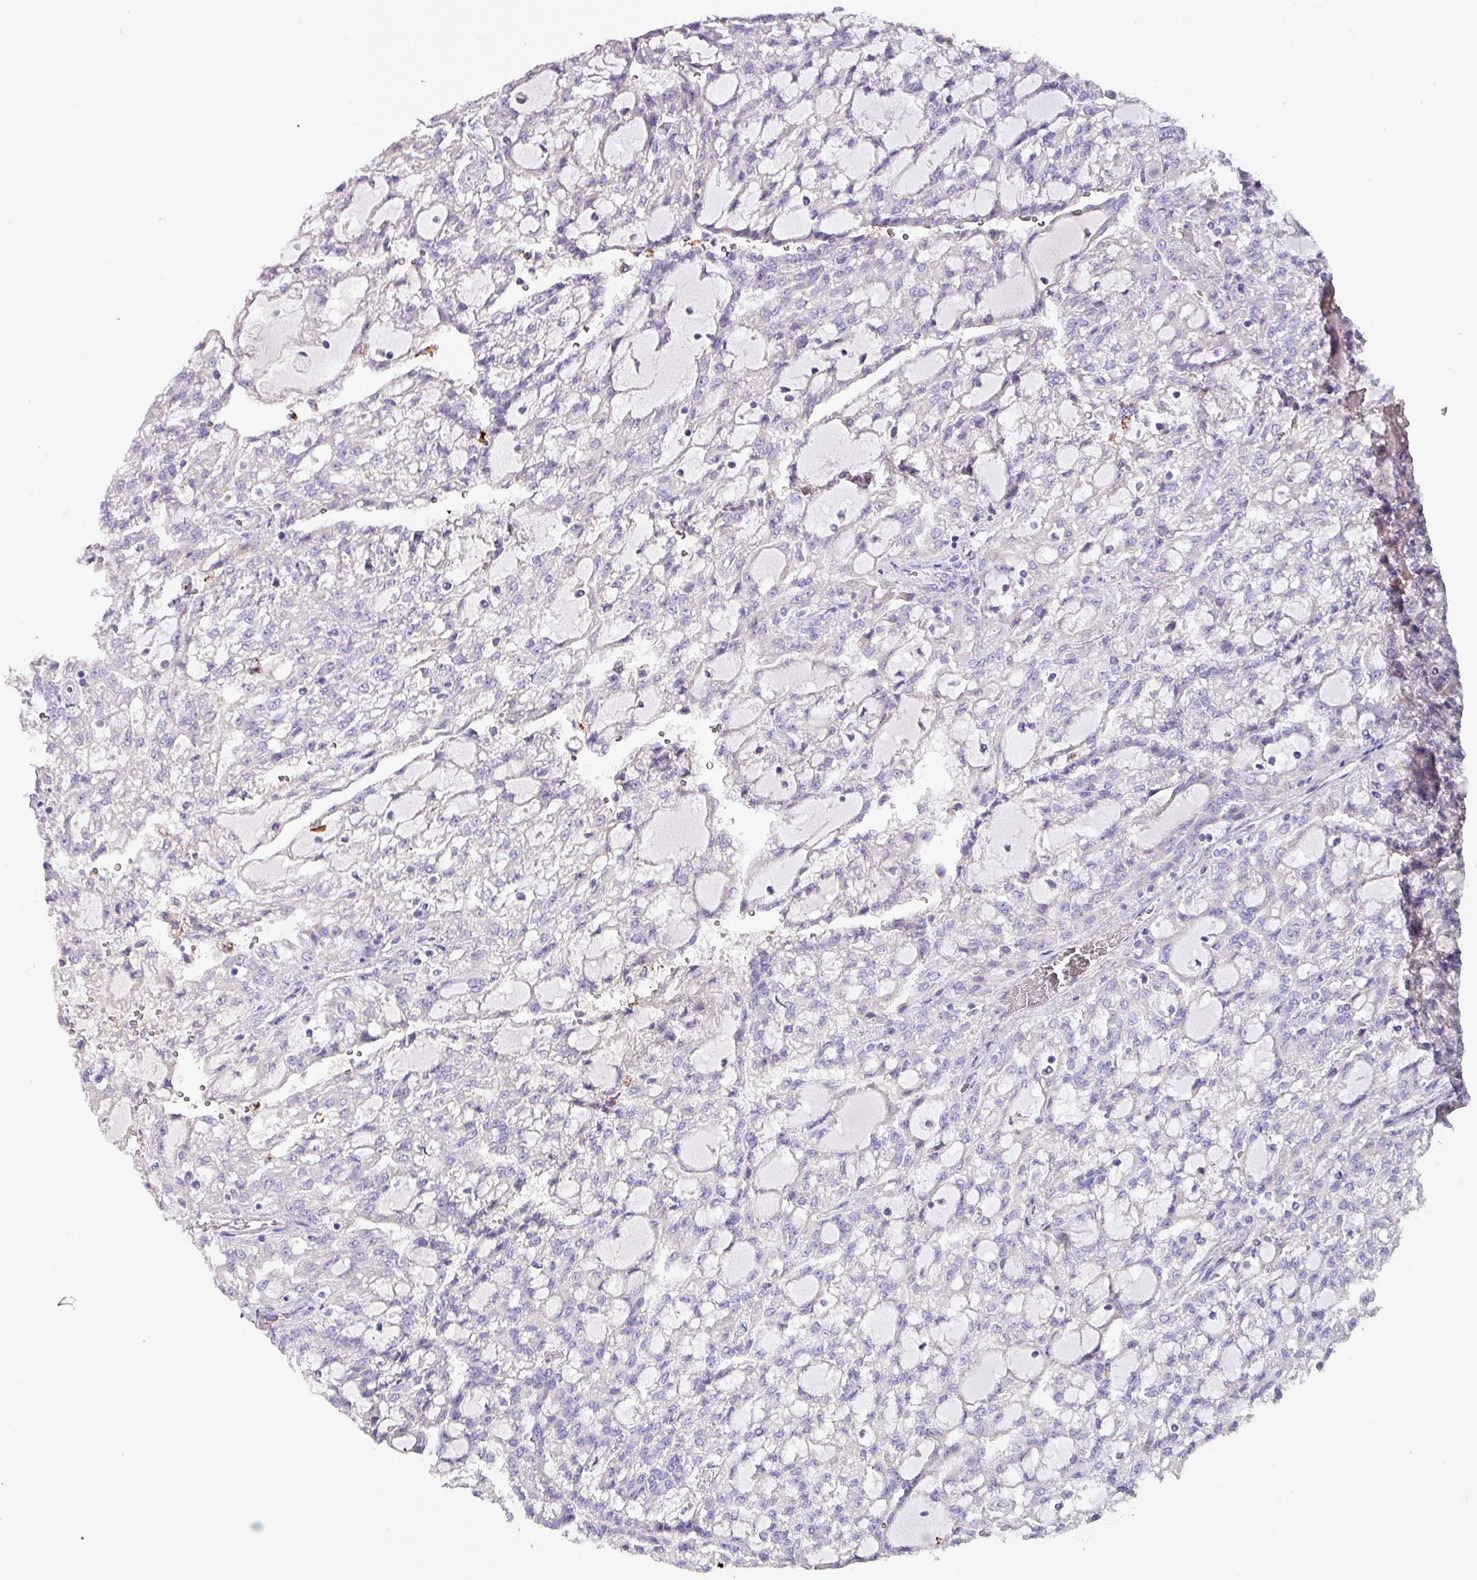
{"staining": {"intensity": "negative", "quantity": "none", "location": "none"}, "tissue": "renal cancer", "cell_type": "Tumor cells", "image_type": "cancer", "snomed": [{"axis": "morphology", "description": "Adenocarcinoma, NOS"}, {"axis": "topography", "description": "Kidney"}], "caption": "Immunohistochemical staining of human renal adenocarcinoma shows no significant staining in tumor cells.", "gene": "HSD3B7", "patient": {"sex": "male", "age": 63}}